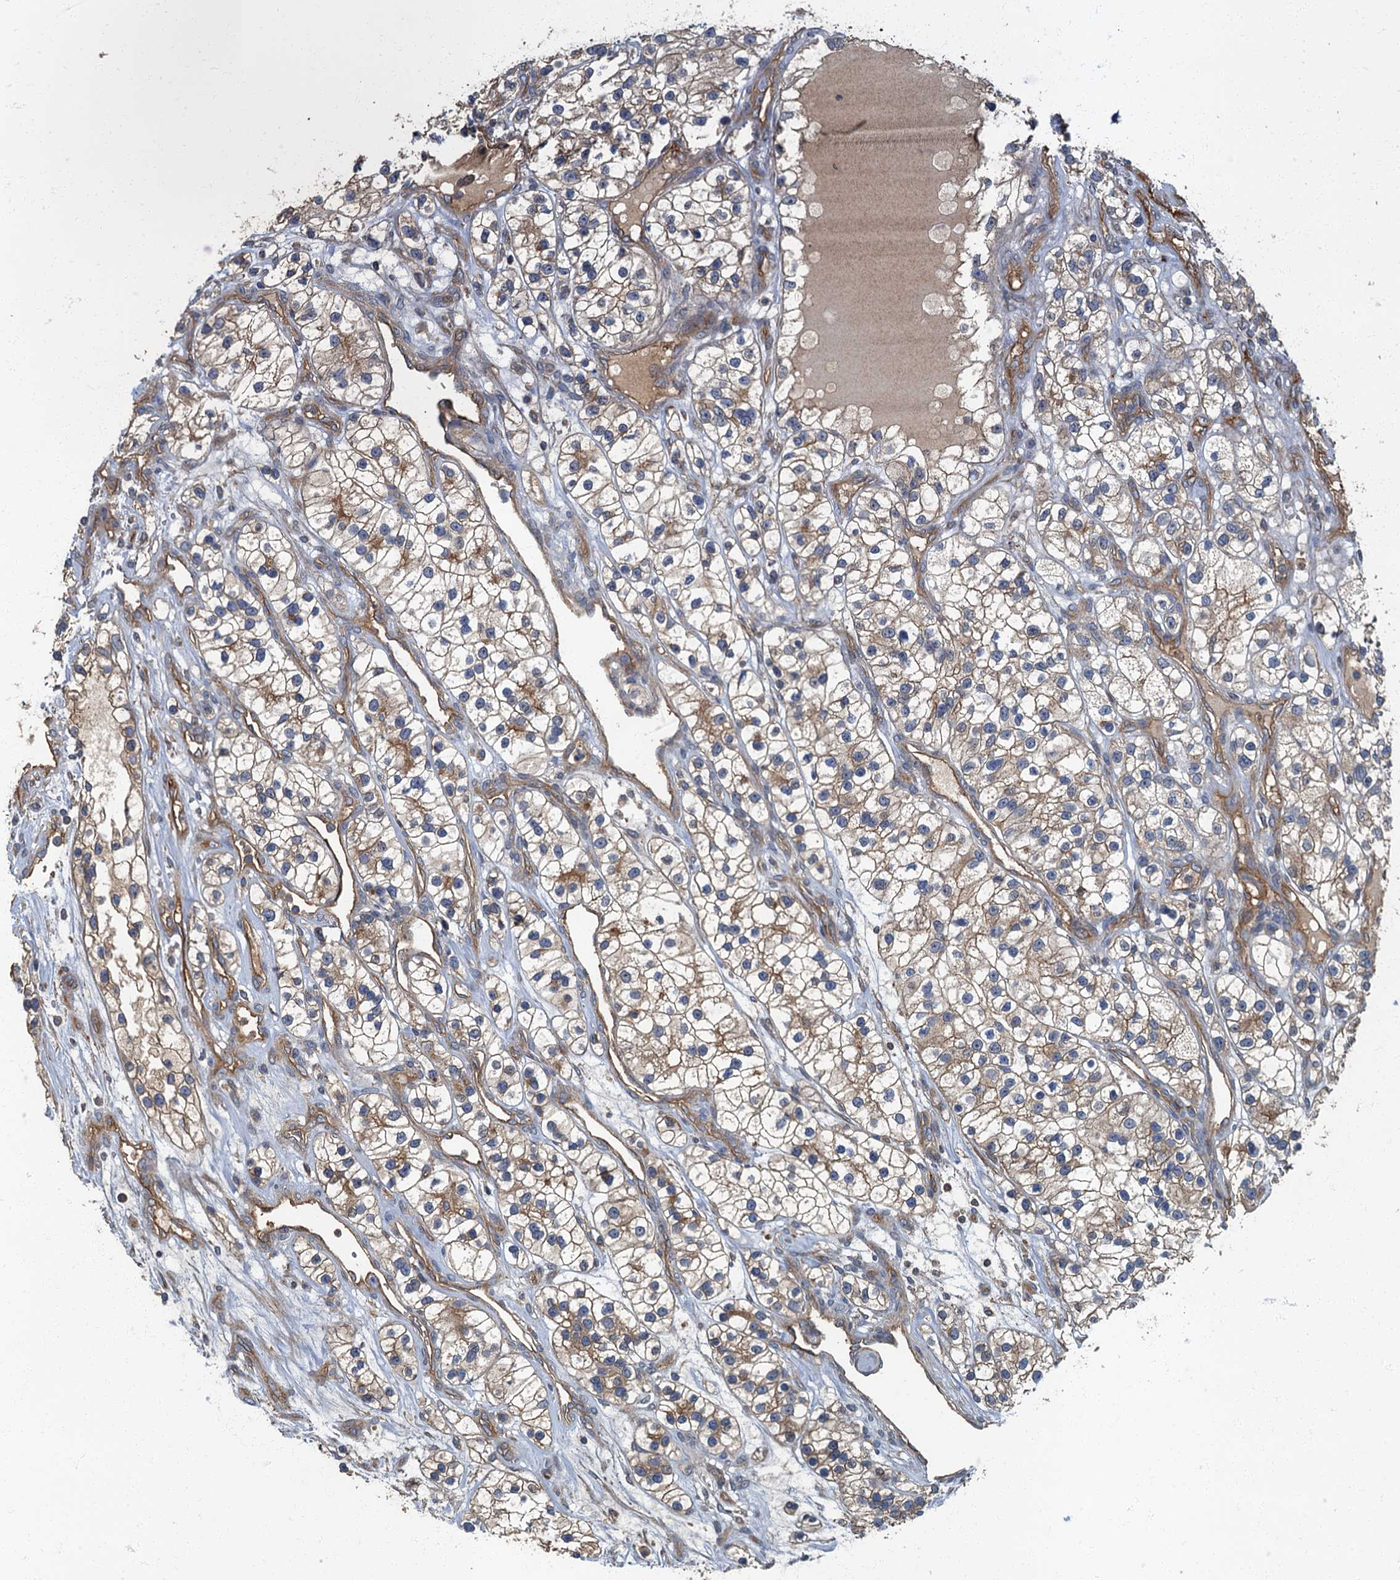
{"staining": {"intensity": "moderate", "quantity": "25%-75%", "location": "cytoplasmic/membranous"}, "tissue": "renal cancer", "cell_type": "Tumor cells", "image_type": "cancer", "snomed": [{"axis": "morphology", "description": "Adenocarcinoma, NOS"}, {"axis": "topography", "description": "Kidney"}], "caption": "Immunohistochemistry (IHC) (DAB) staining of renal cancer exhibits moderate cytoplasmic/membranous protein positivity in about 25%-75% of tumor cells. (DAB (3,3'-diaminobenzidine) = brown stain, brightfield microscopy at high magnification).", "gene": "ARL11", "patient": {"sex": "female", "age": 57}}